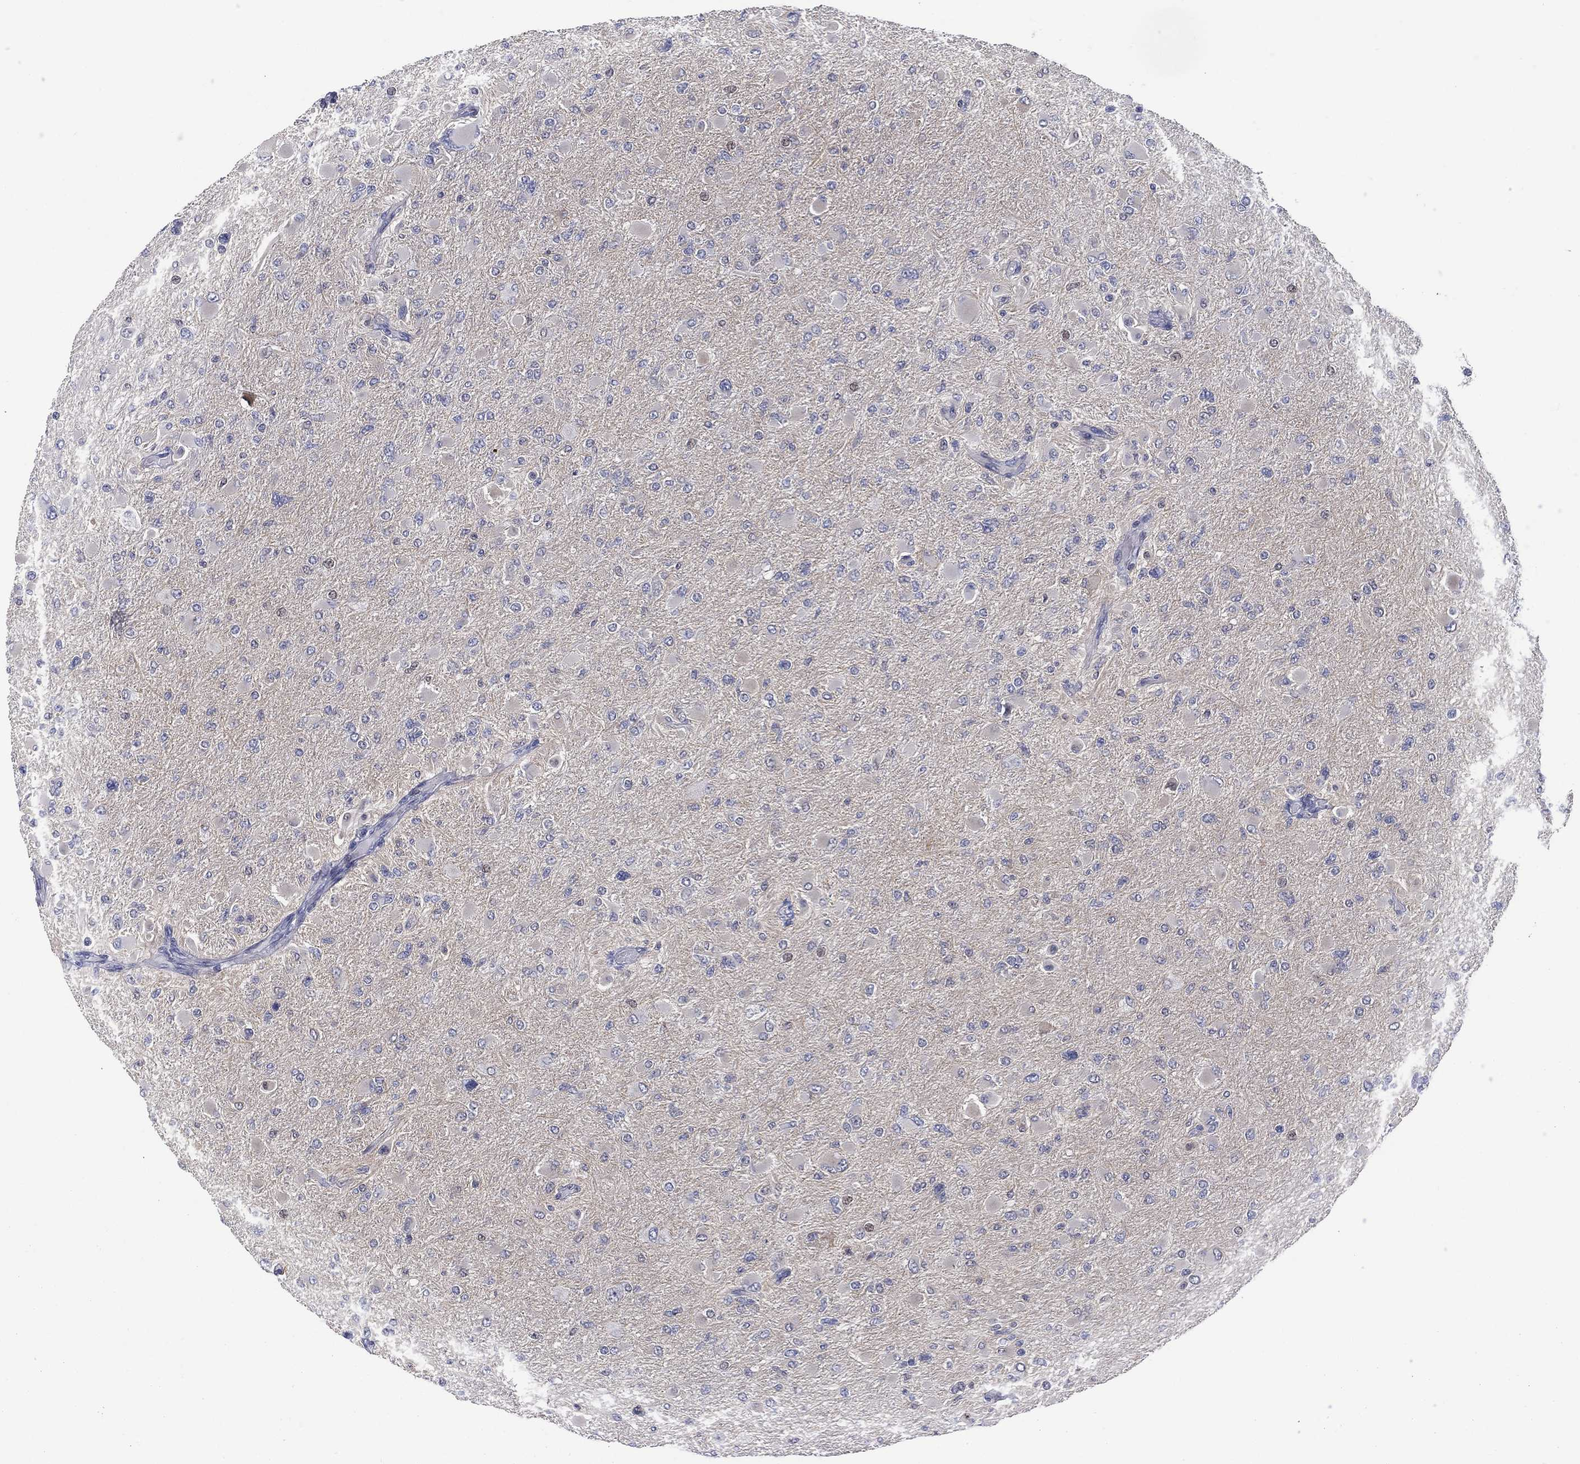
{"staining": {"intensity": "negative", "quantity": "none", "location": "none"}, "tissue": "glioma", "cell_type": "Tumor cells", "image_type": "cancer", "snomed": [{"axis": "morphology", "description": "Glioma, malignant, High grade"}, {"axis": "topography", "description": "Cerebral cortex"}], "caption": "A high-resolution micrograph shows IHC staining of glioma, which exhibits no significant positivity in tumor cells. (Brightfield microscopy of DAB (3,3'-diaminobenzidine) IHC at high magnification).", "gene": "SLC4A4", "patient": {"sex": "female", "age": 36}}